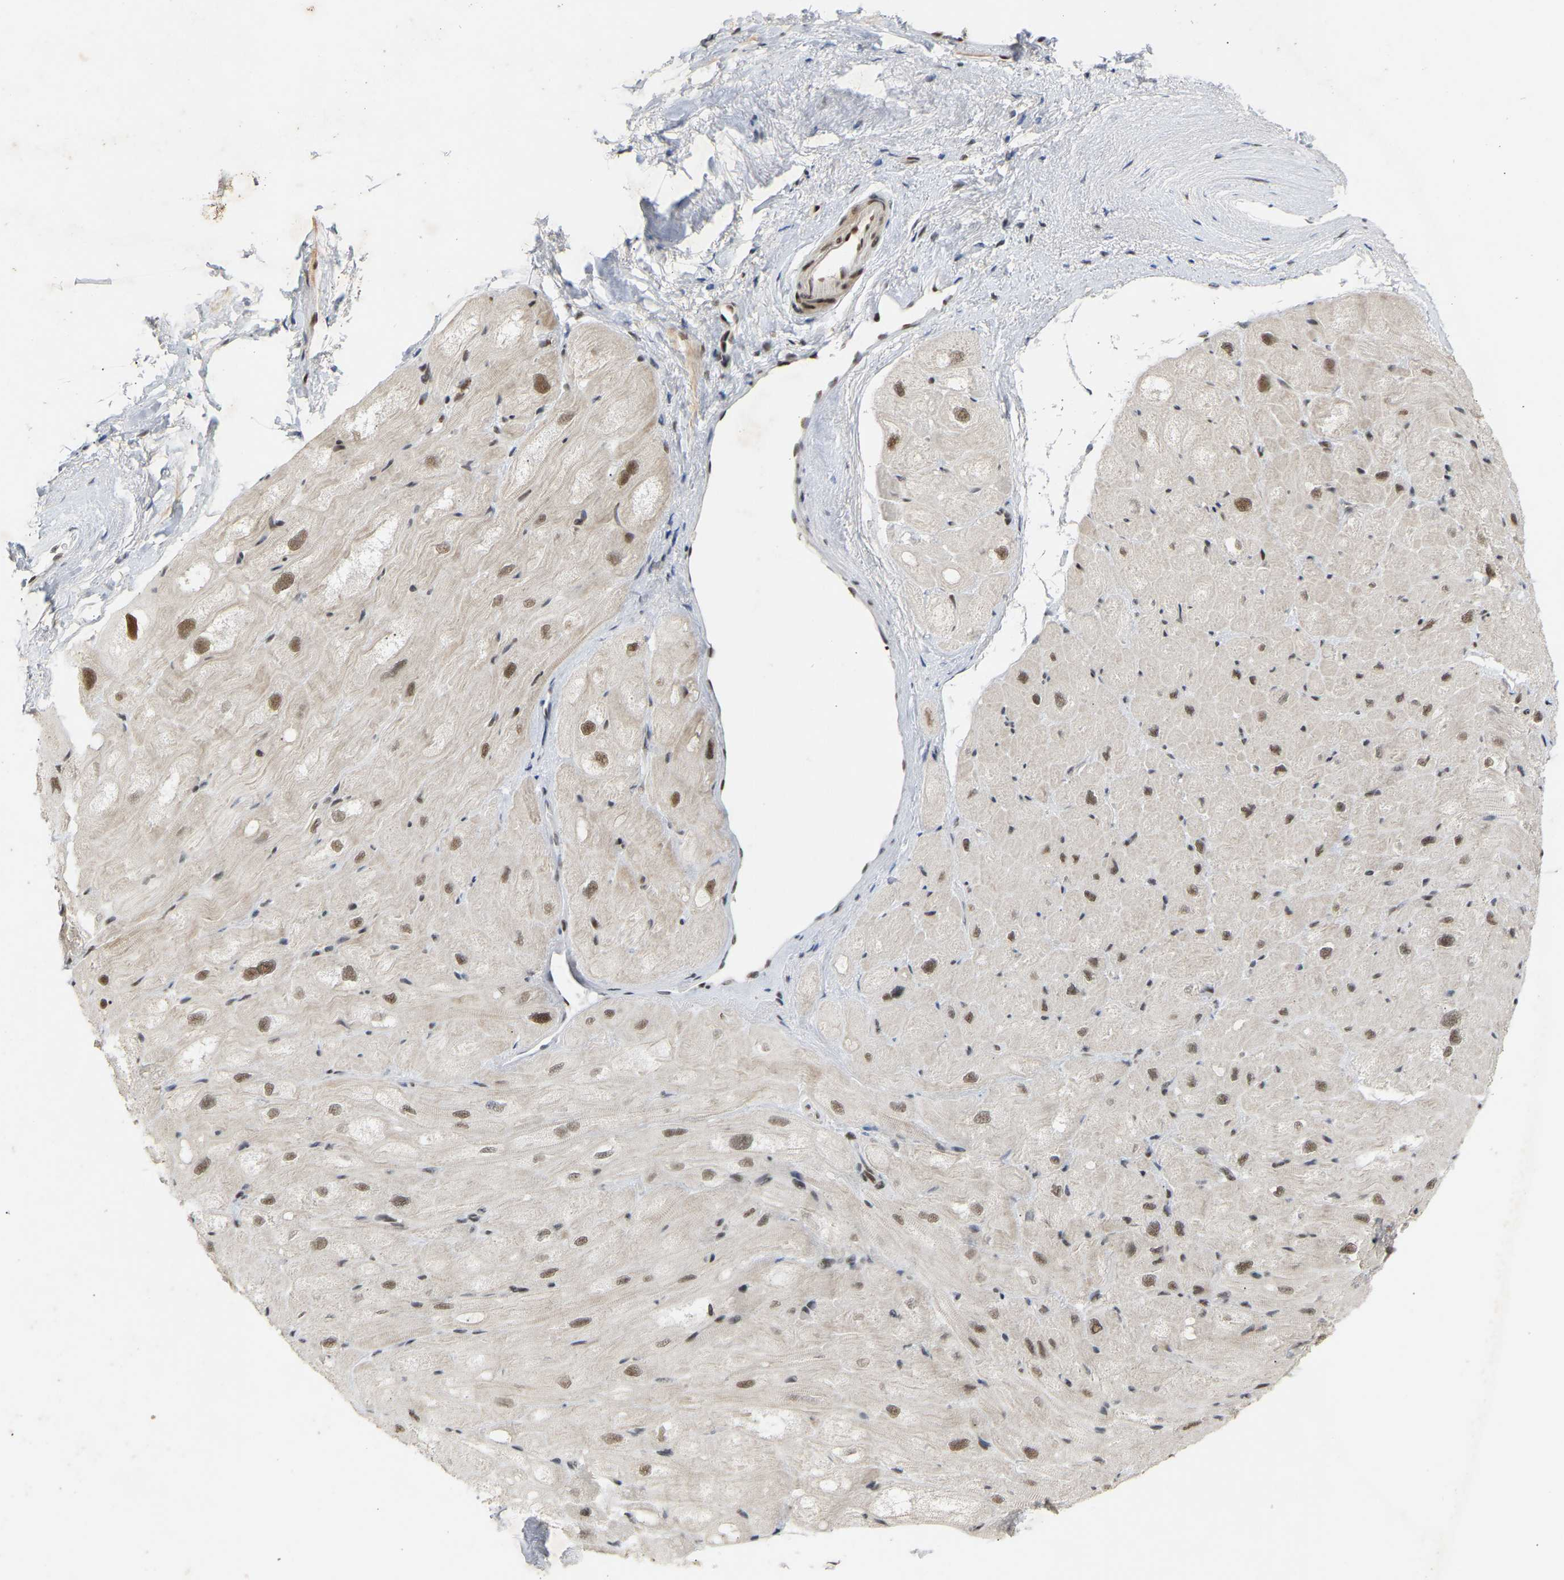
{"staining": {"intensity": "moderate", "quantity": "<25%", "location": "nuclear"}, "tissue": "heart muscle", "cell_type": "Cardiomyocytes", "image_type": "normal", "snomed": [{"axis": "morphology", "description": "Normal tissue, NOS"}, {"axis": "topography", "description": "Heart"}], "caption": "DAB immunohistochemical staining of normal heart muscle demonstrates moderate nuclear protein expression in approximately <25% of cardiomyocytes.", "gene": "NELFB", "patient": {"sex": "male", "age": 49}}